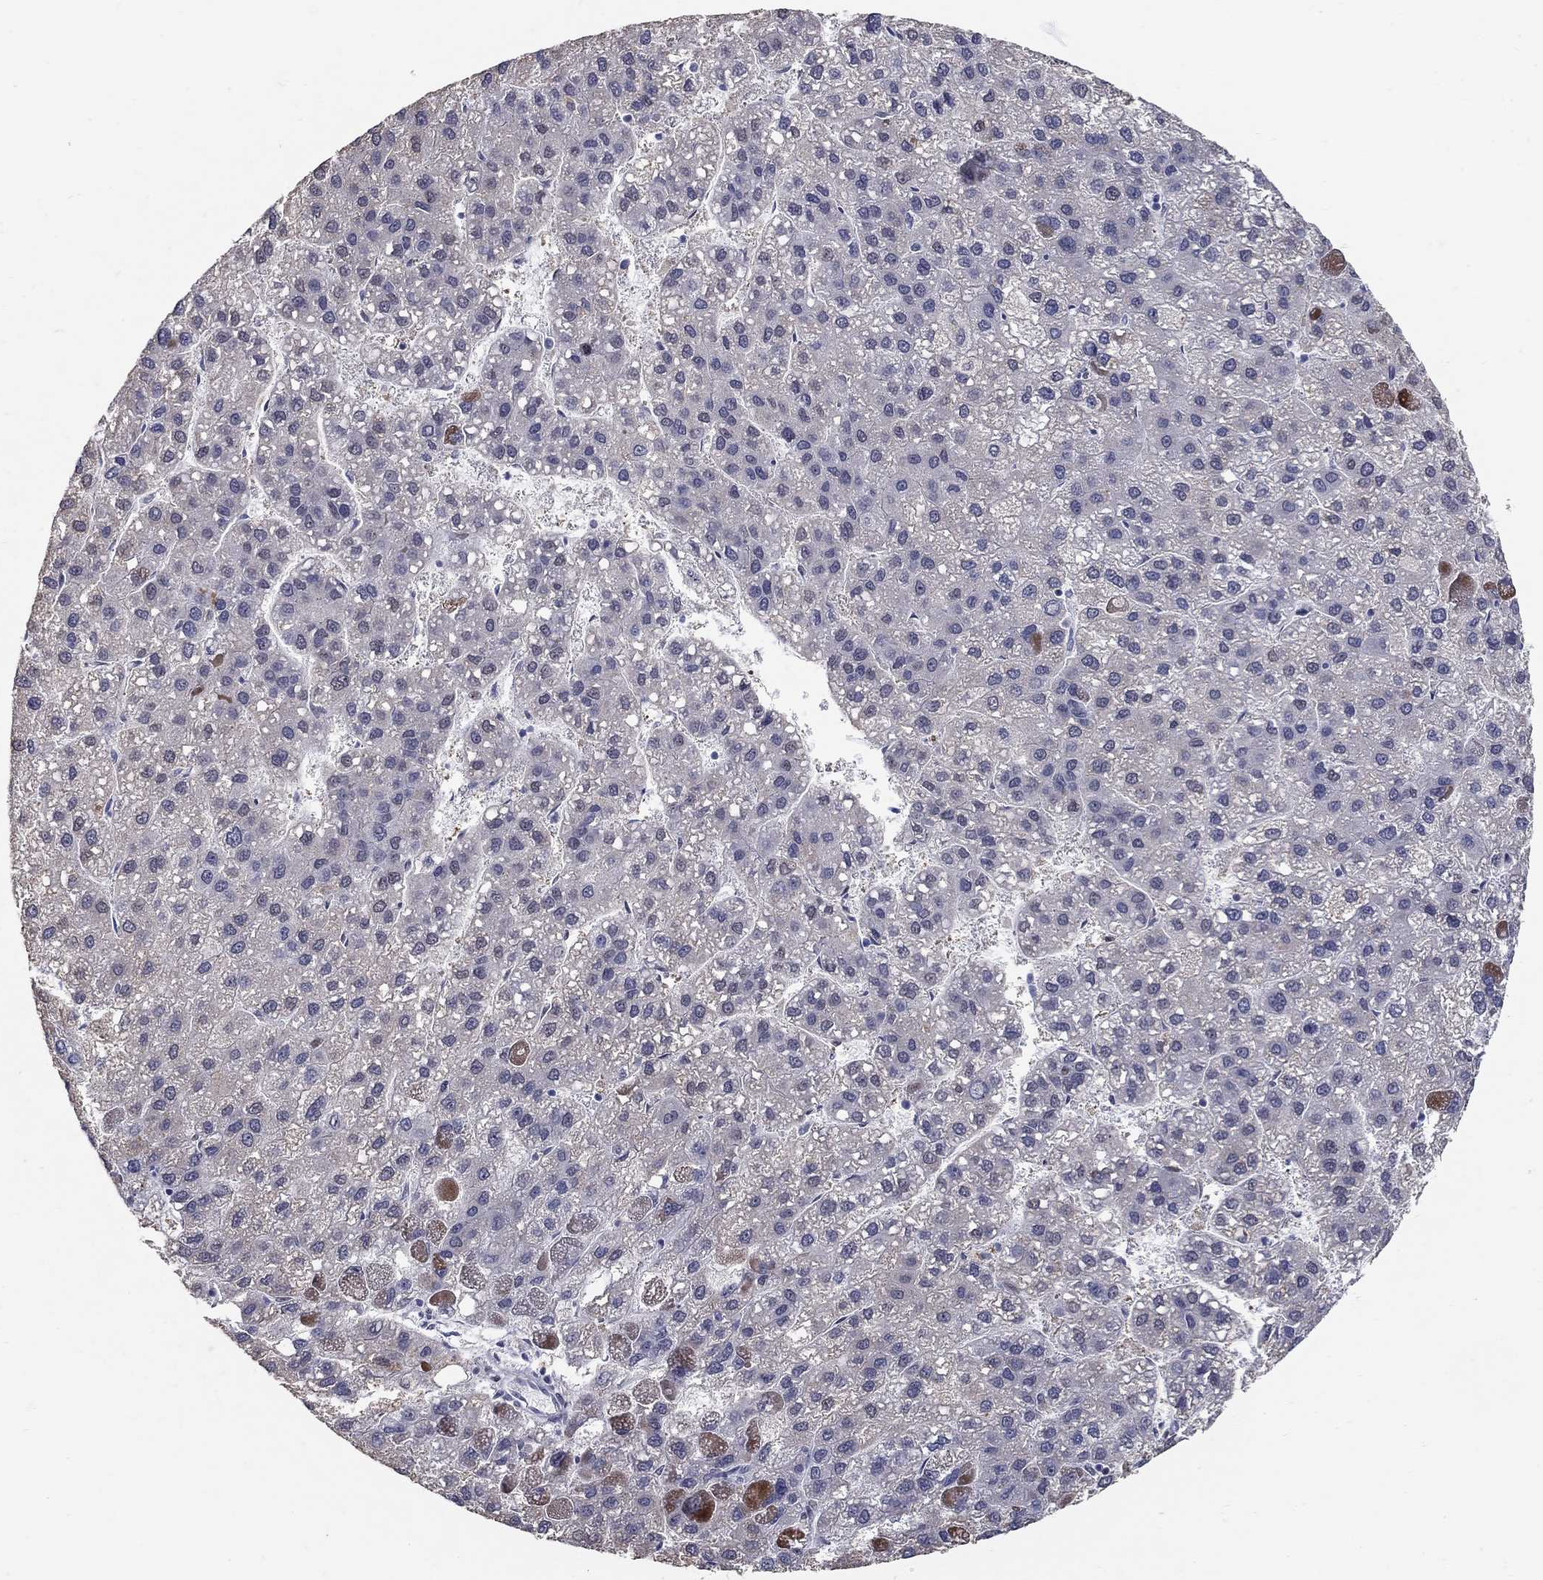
{"staining": {"intensity": "negative", "quantity": "none", "location": "none"}, "tissue": "liver cancer", "cell_type": "Tumor cells", "image_type": "cancer", "snomed": [{"axis": "morphology", "description": "Carcinoma, Hepatocellular, NOS"}, {"axis": "topography", "description": "Liver"}], "caption": "This is an IHC photomicrograph of hepatocellular carcinoma (liver). There is no positivity in tumor cells.", "gene": "RAPGEF5", "patient": {"sex": "female", "age": 82}}